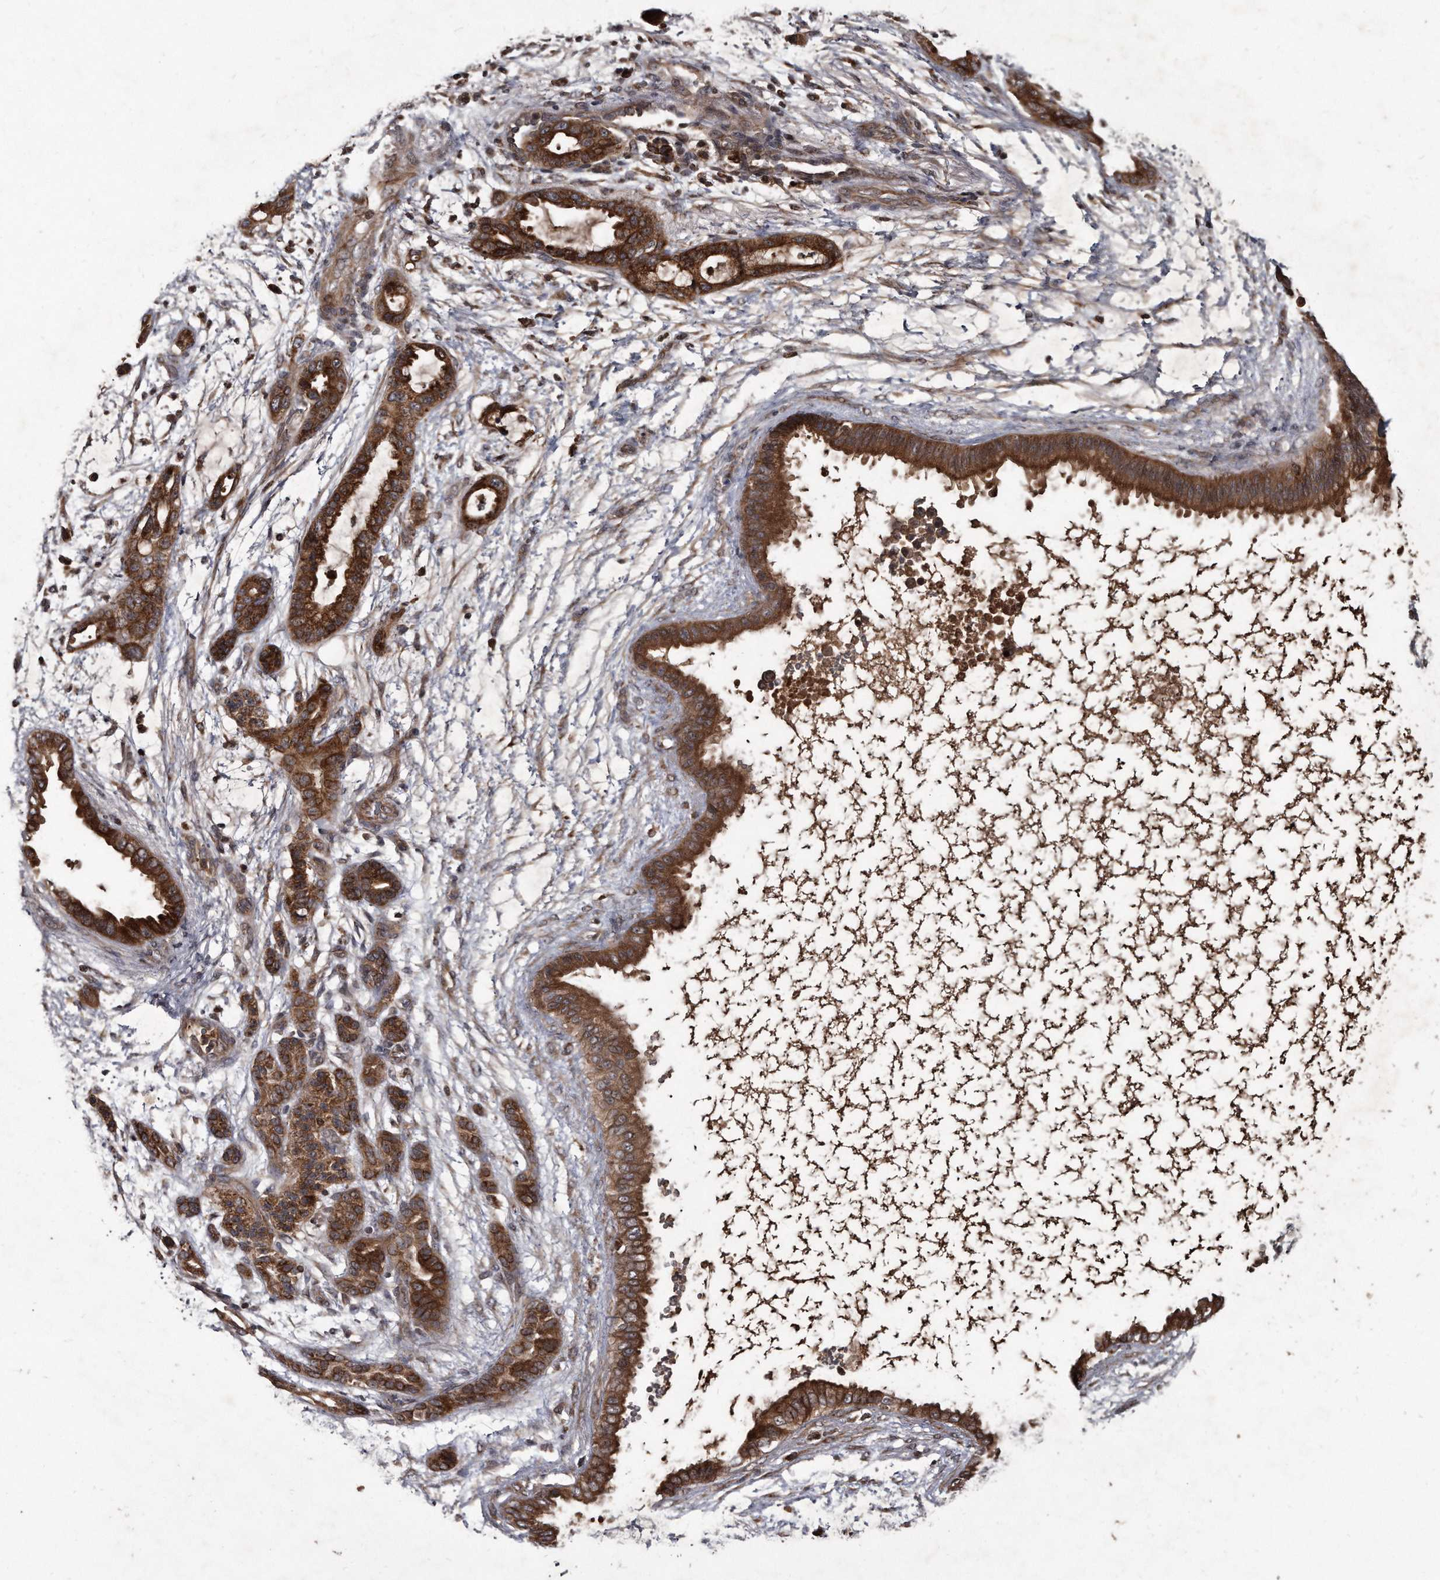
{"staining": {"intensity": "strong", "quantity": ">75%", "location": "cytoplasmic/membranous"}, "tissue": "pancreatic cancer", "cell_type": "Tumor cells", "image_type": "cancer", "snomed": [{"axis": "morphology", "description": "Adenocarcinoma, NOS"}, {"axis": "topography", "description": "Pancreas"}], "caption": "This image displays IHC staining of pancreatic cancer, with high strong cytoplasmic/membranous positivity in about >75% of tumor cells.", "gene": "FAM136A", "patient": {"sex": "male", "age": 59}}